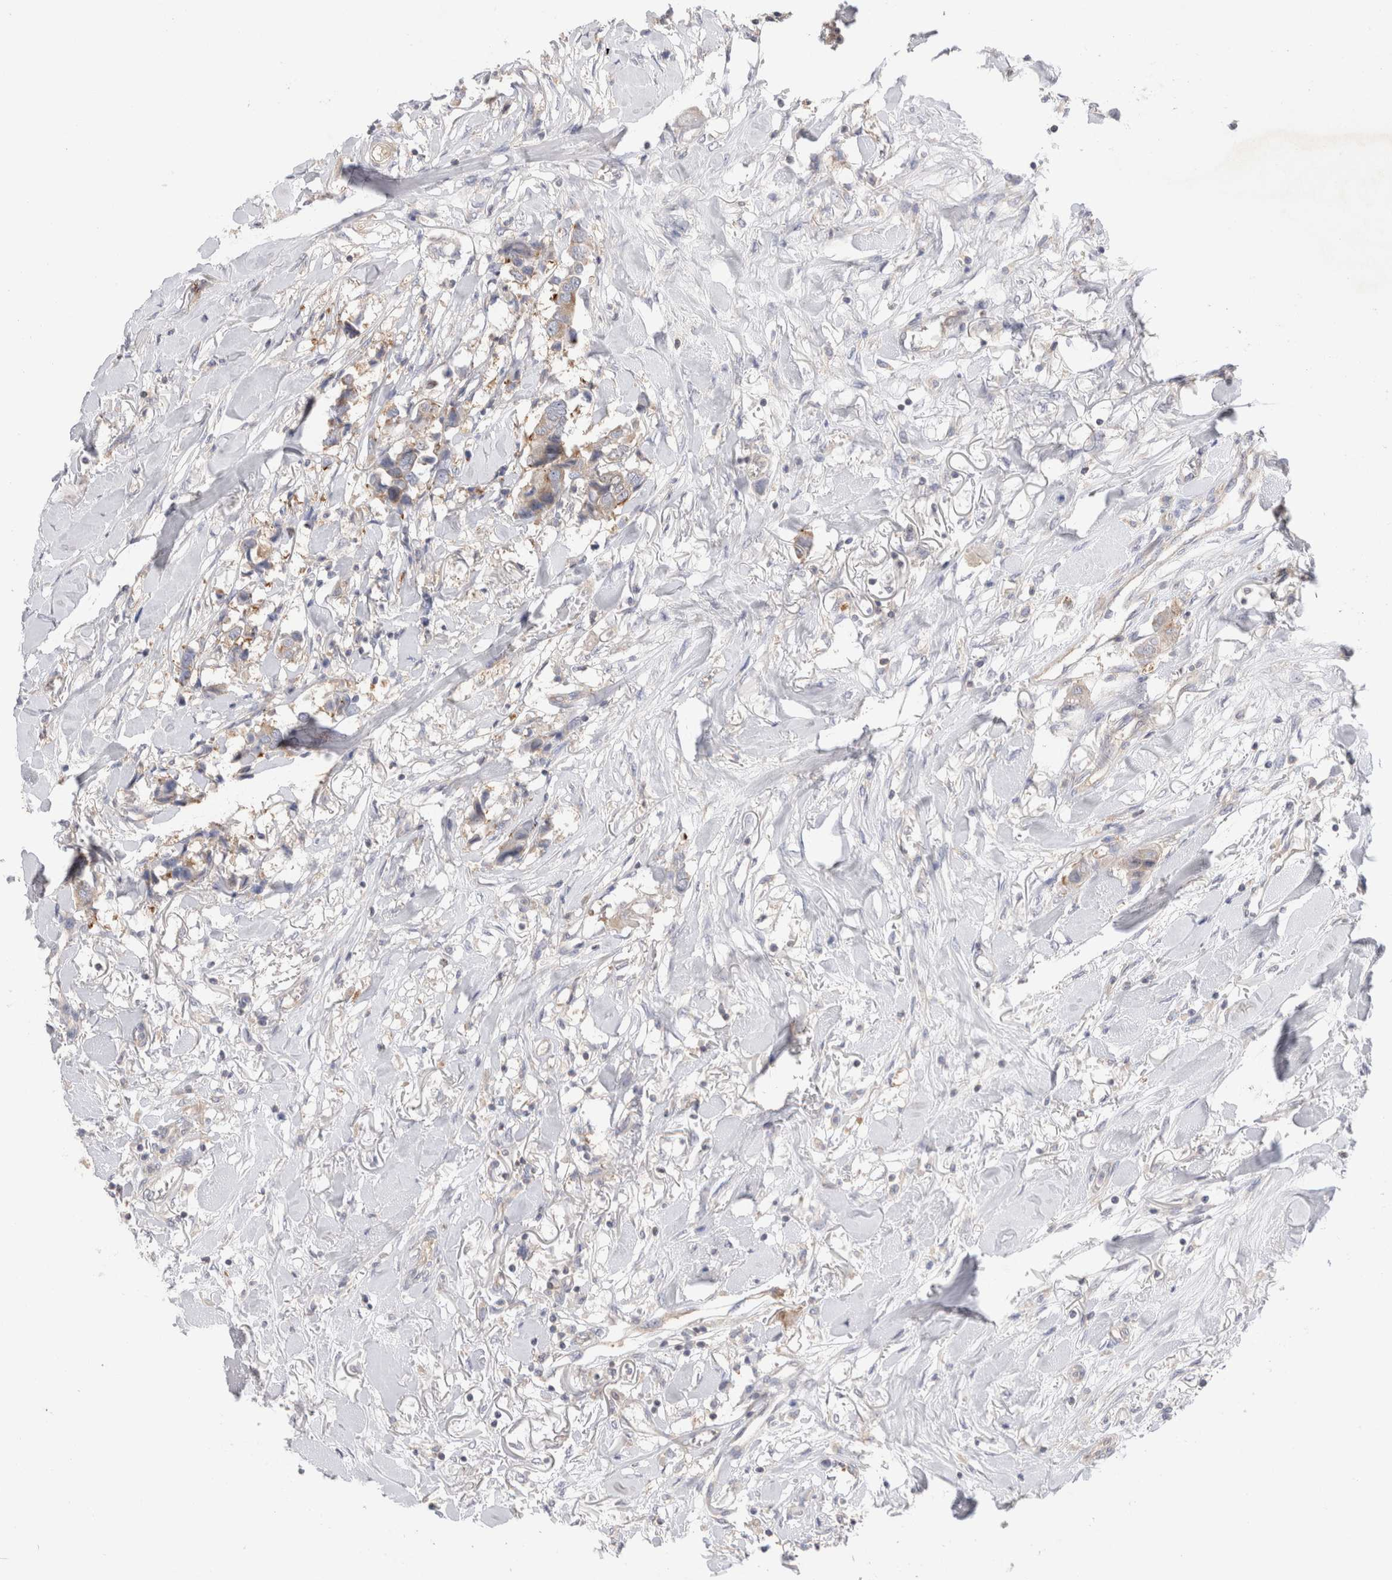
{"staining": {"intensity": "weak", "quantity": "<25%", "location": "cytoplasmic/membranous"}, "tissue": "breast cancer", "cell_type": "Tumor cells", "image_type": "cancer", "snomed": [{"axis": "morphology", "description": "Duct carcinoma"}, {"axis": "topography", "description": "Breast"}], "caption": "Immunohistochemical staining of invasive ductal carcinoma (breast) reveals no significant expression in tumor cells. Brightfield microscopy of immunohistochemistry stained with DAB (brown) and hematoxylin (blue), captured at high magnification.", "gene": "ZNF23", "patient": {"sex": "female", "age": 80}}